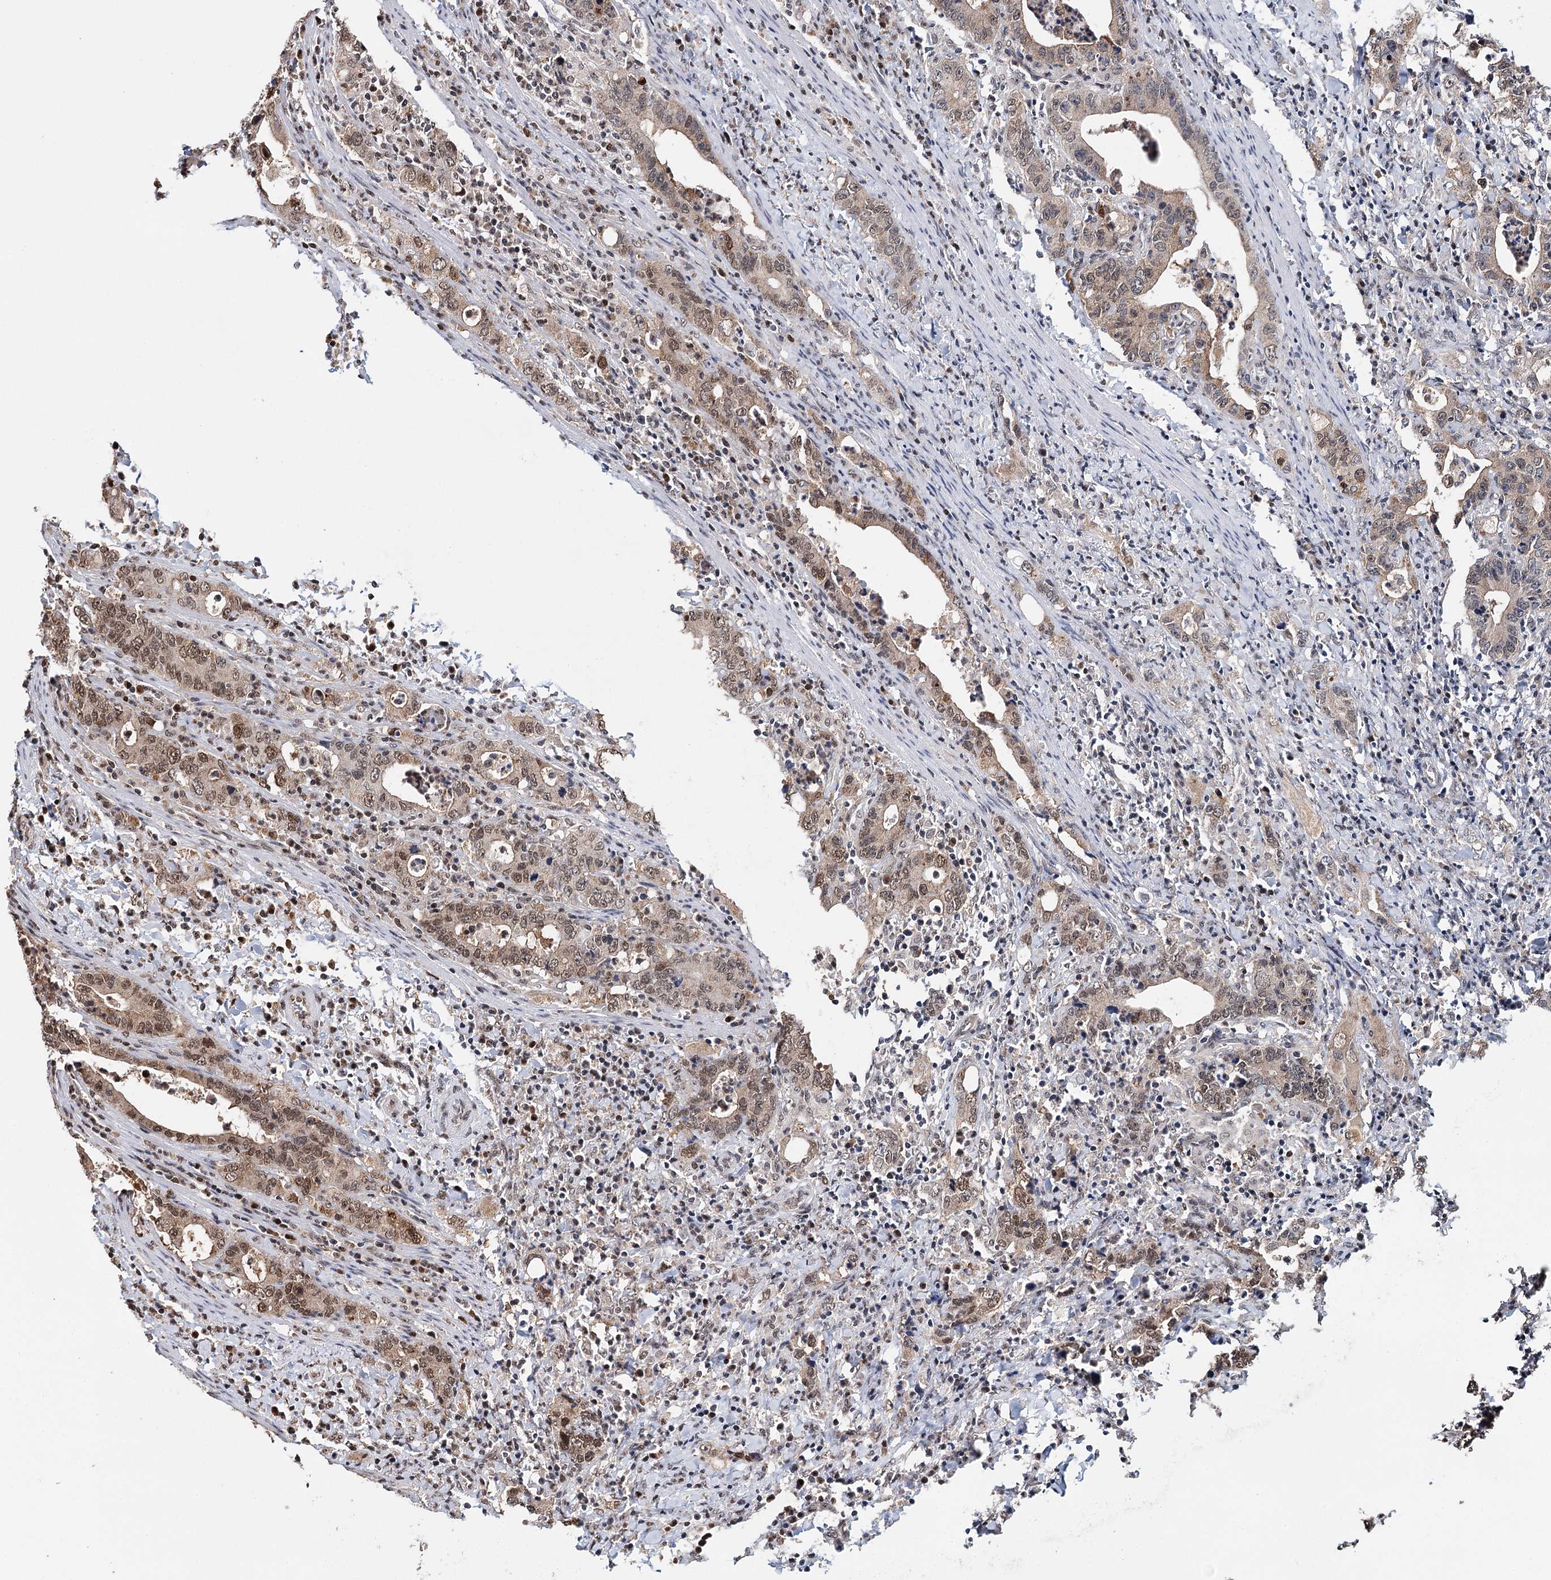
{"staining": {"intensity": "moderate", "quantity": "25%-75%", "location": "nuclear"}, "tissue": "colorectal cancer", "cell_type": "Tumor cells", "image_type": "cancer", "snomed": [{"axis": "morphology", "description": "Adenocarcinoma, NOS"}, {"axis": "topography", "description": "Colon"}], "caption": "Human colorectal cancer stained with a brown dye exhibits moderate nuclear positive expression in approximately 25%-75% of tumor cells.", "gene": "RPS27A", "patient": {"sex": "female", "age": 75}}